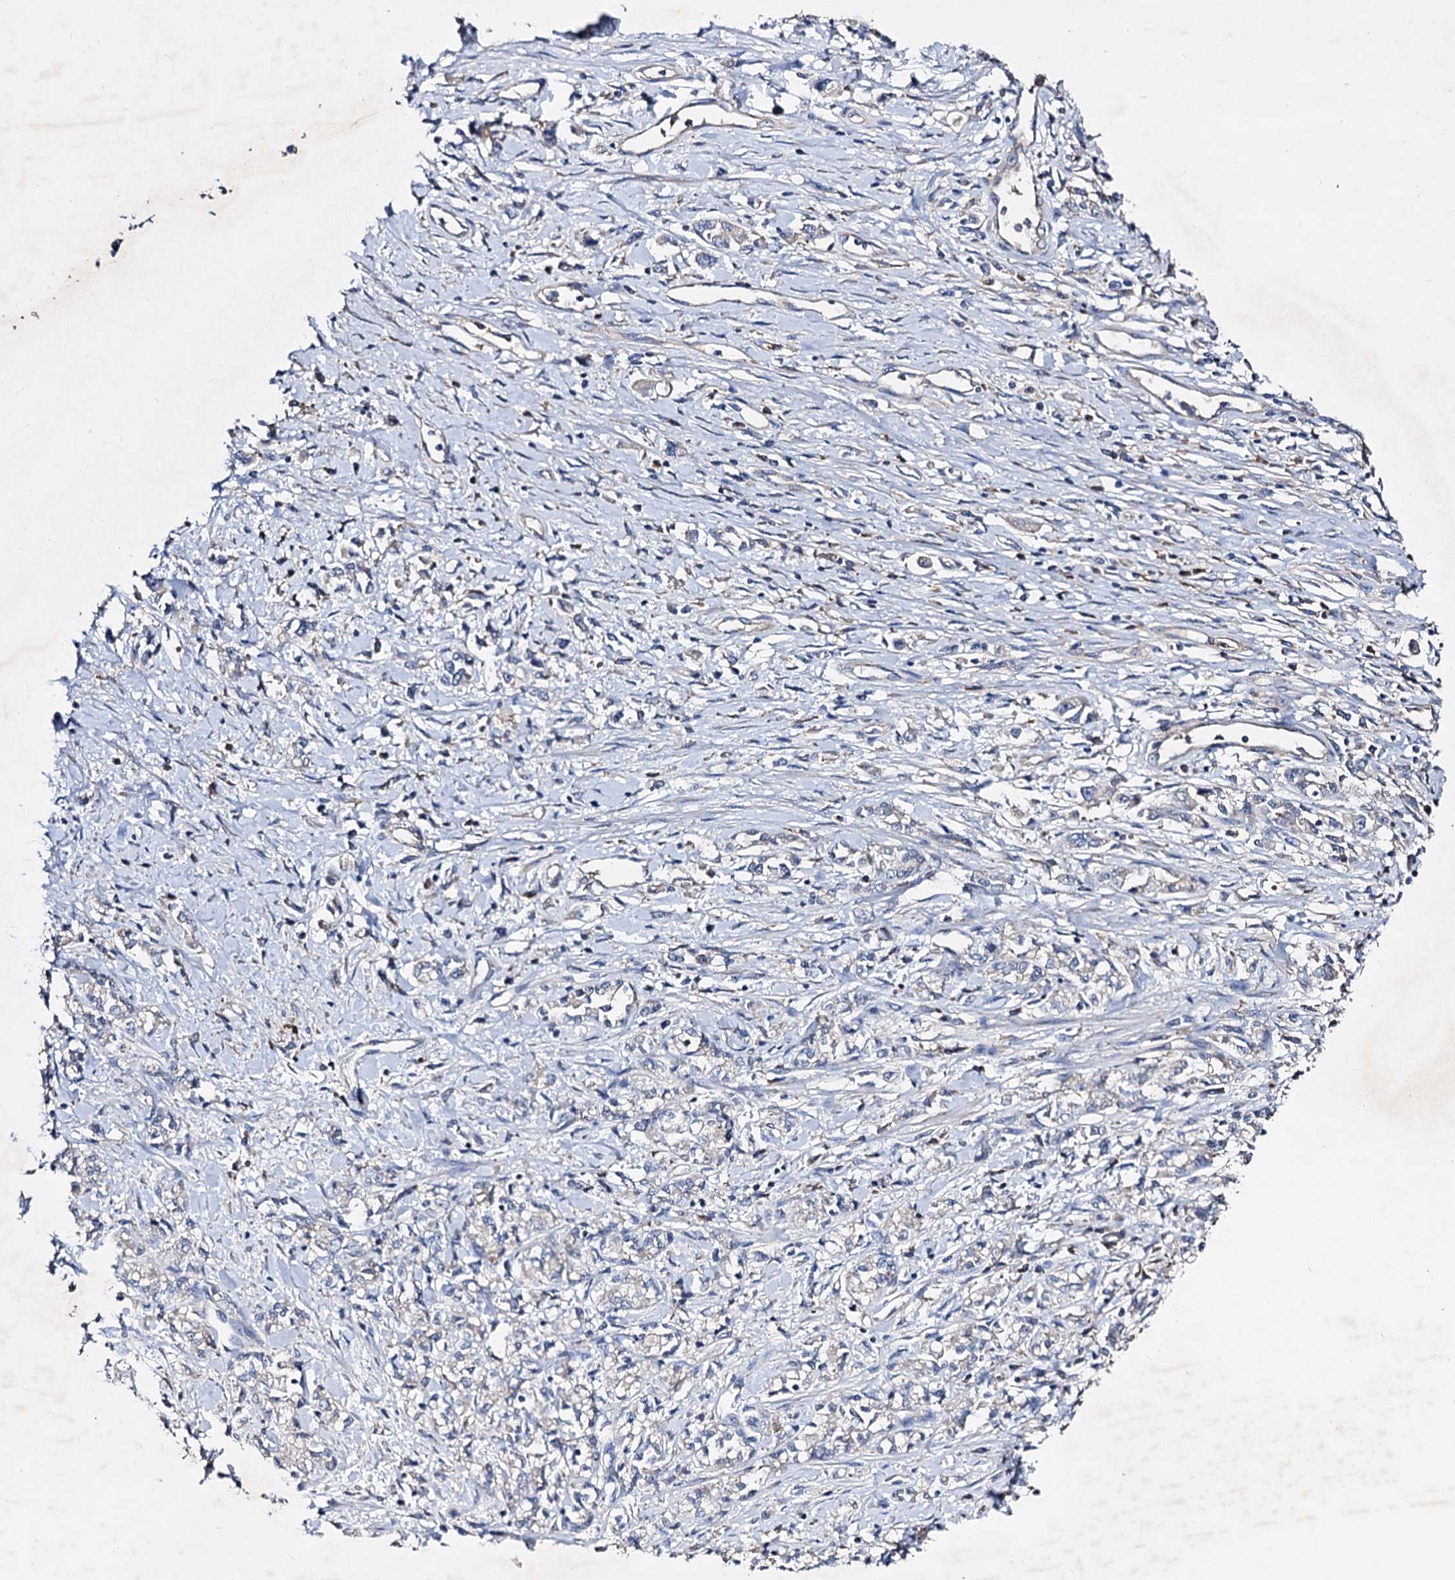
{"staining": {"intensity": "negative", "quantity": "none", "location": "none"}, "tissue": "stomach cancer", "cell_type": "Tumor cells", "image_type": "cancer", "snomed": [{"axis": "morphology", "description": "Adenocarcinoma, NOS"}, {"axis": "topography", "description": "Stomach"}], "caption": "DAB immunohistochemical staining of stomach cancer (adenocarcinoma) displays no significant positivity in tumor cells.", "gene": "HVCN1", "patient": {"sex": "female", "age": 76}}